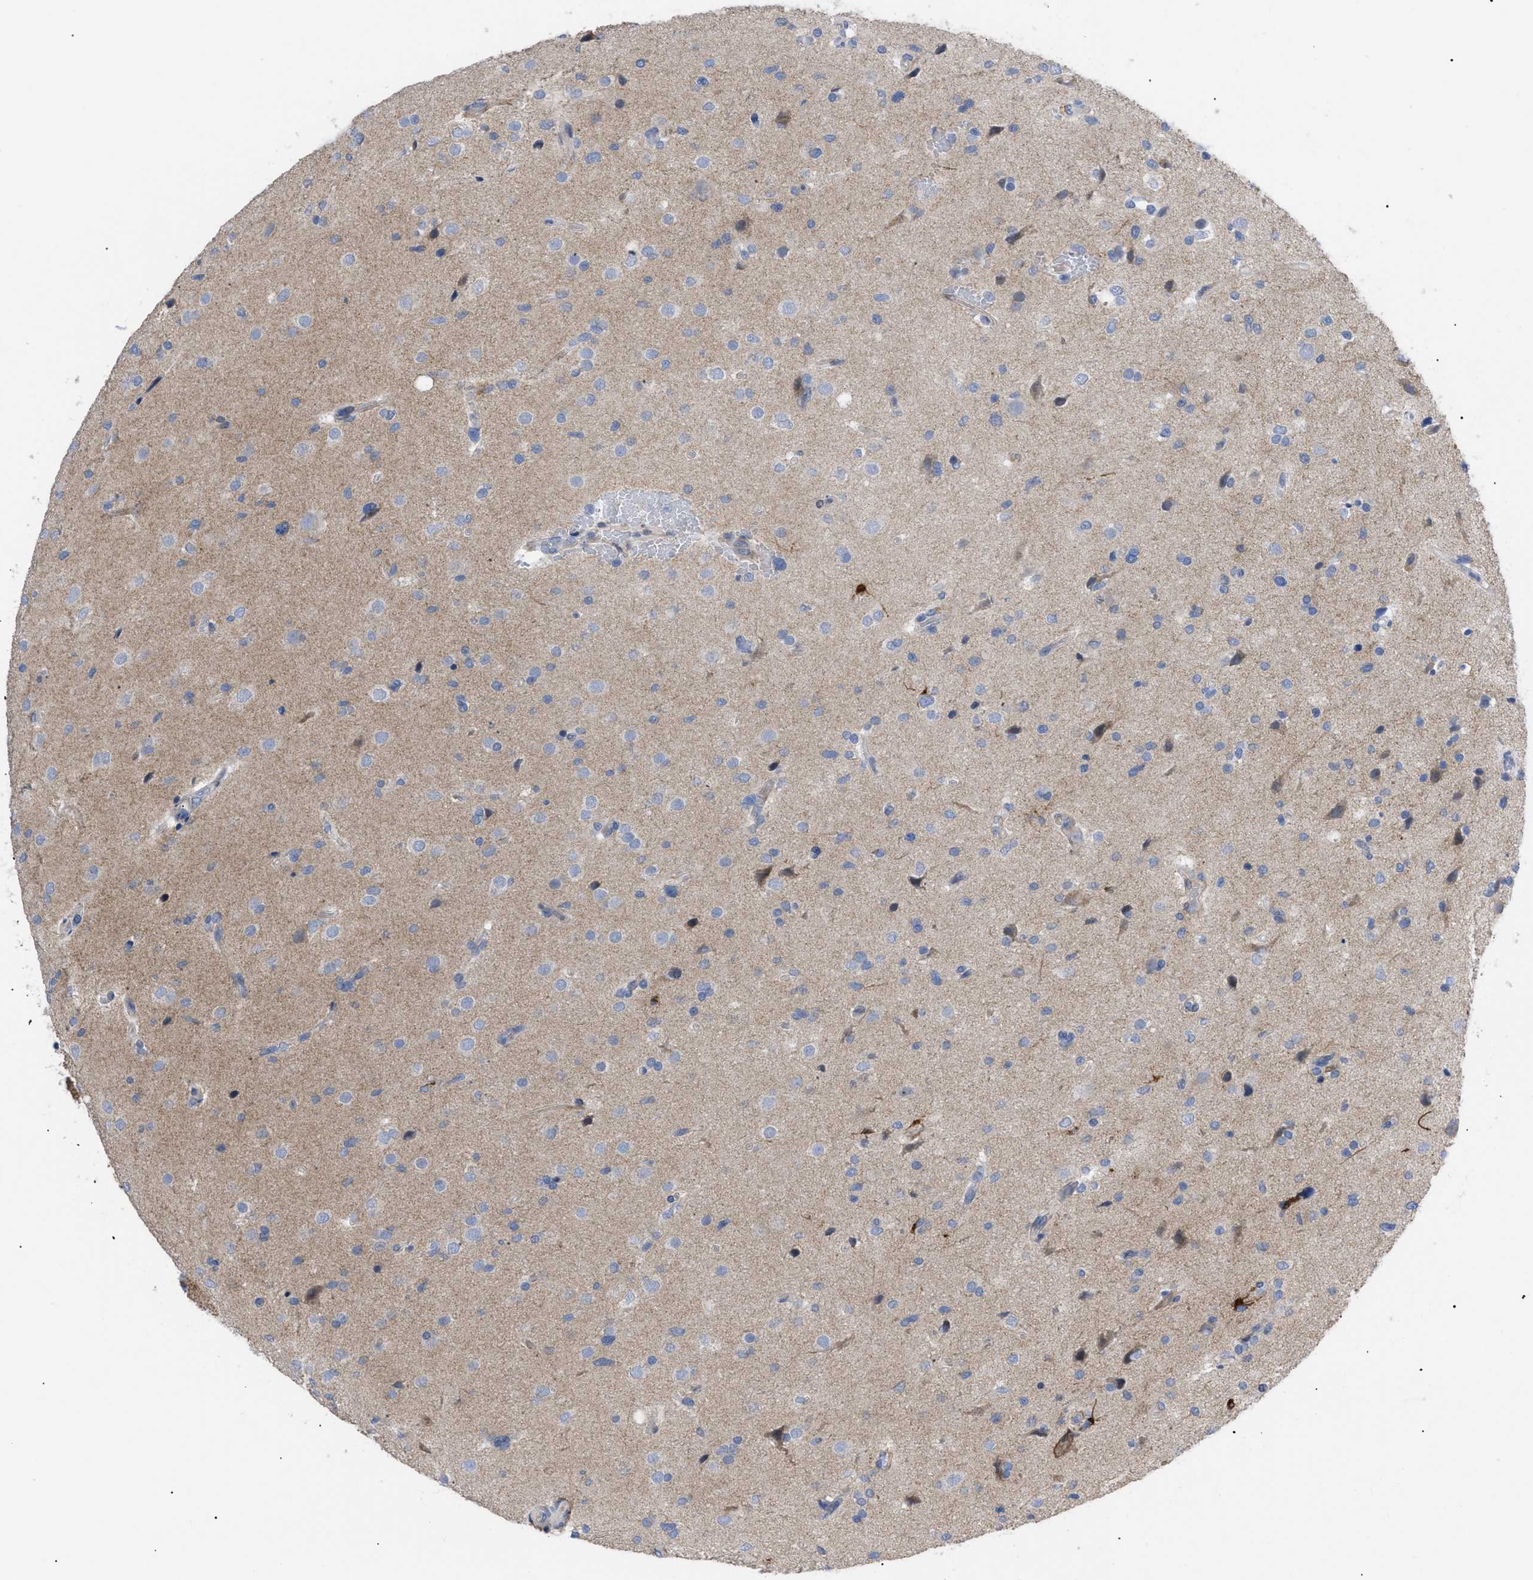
{"staining": {"intensity": "negative", "quantity": "none", "location": "none"}, "tissue": "glioma", "cell_type": "Tumor cells", "image_type": "cancer", "snomed": [{"axis": "morphology", "description": "Glioma, malignant, High grade"}, {"axis": "topography", "description": "Brain"}], "caption": "DAB (3,3'-diaminobenzidine) immunohistochemical staining of human glioma exhibits no significant staining in tumor cells.", "gene": "CAV3", "patient": {"sex": "male", "age": 33}}